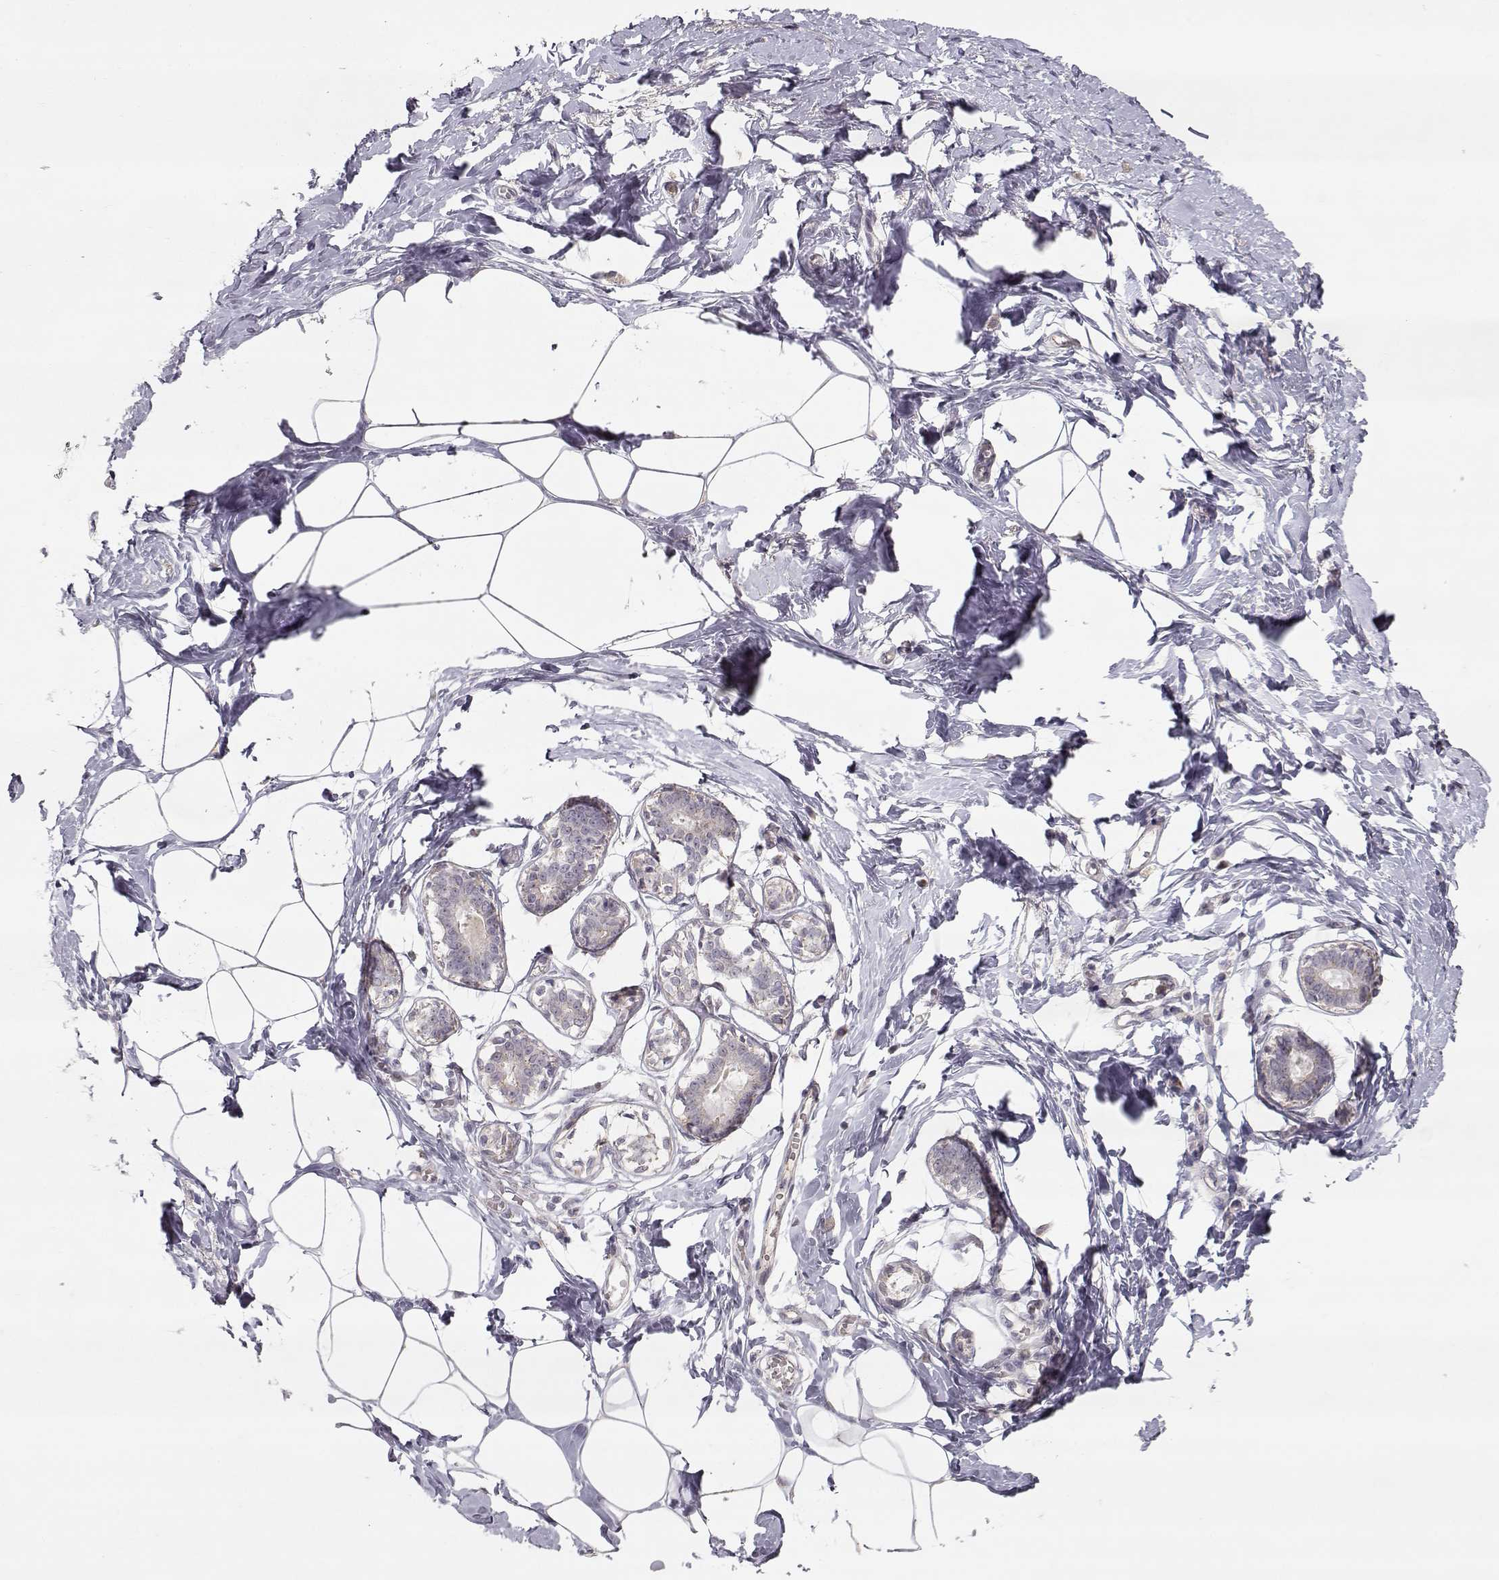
{"staining": {"intensity": "negative", "quantity": "none", "location": "none"}, "tissue": "breast", "cell_type": "Adipocytes", "image_type": "normal", "snomed": [{"axis": "morphology", "description": "Normal tissue, NOS"}, {"axis": "morphology", "description": "Lobular carcinoma, in situ"}, {"axis": "topography", "description": "Breast"}], "caption": "This image is of unremarkable breast stained with immunohistochemistry to label a protein in brown with the nuclei are counter-stained blue. There is no positivity in adipocytes.", "gene": "PNMT", "patient": {"sex": "female", "age": 35}}